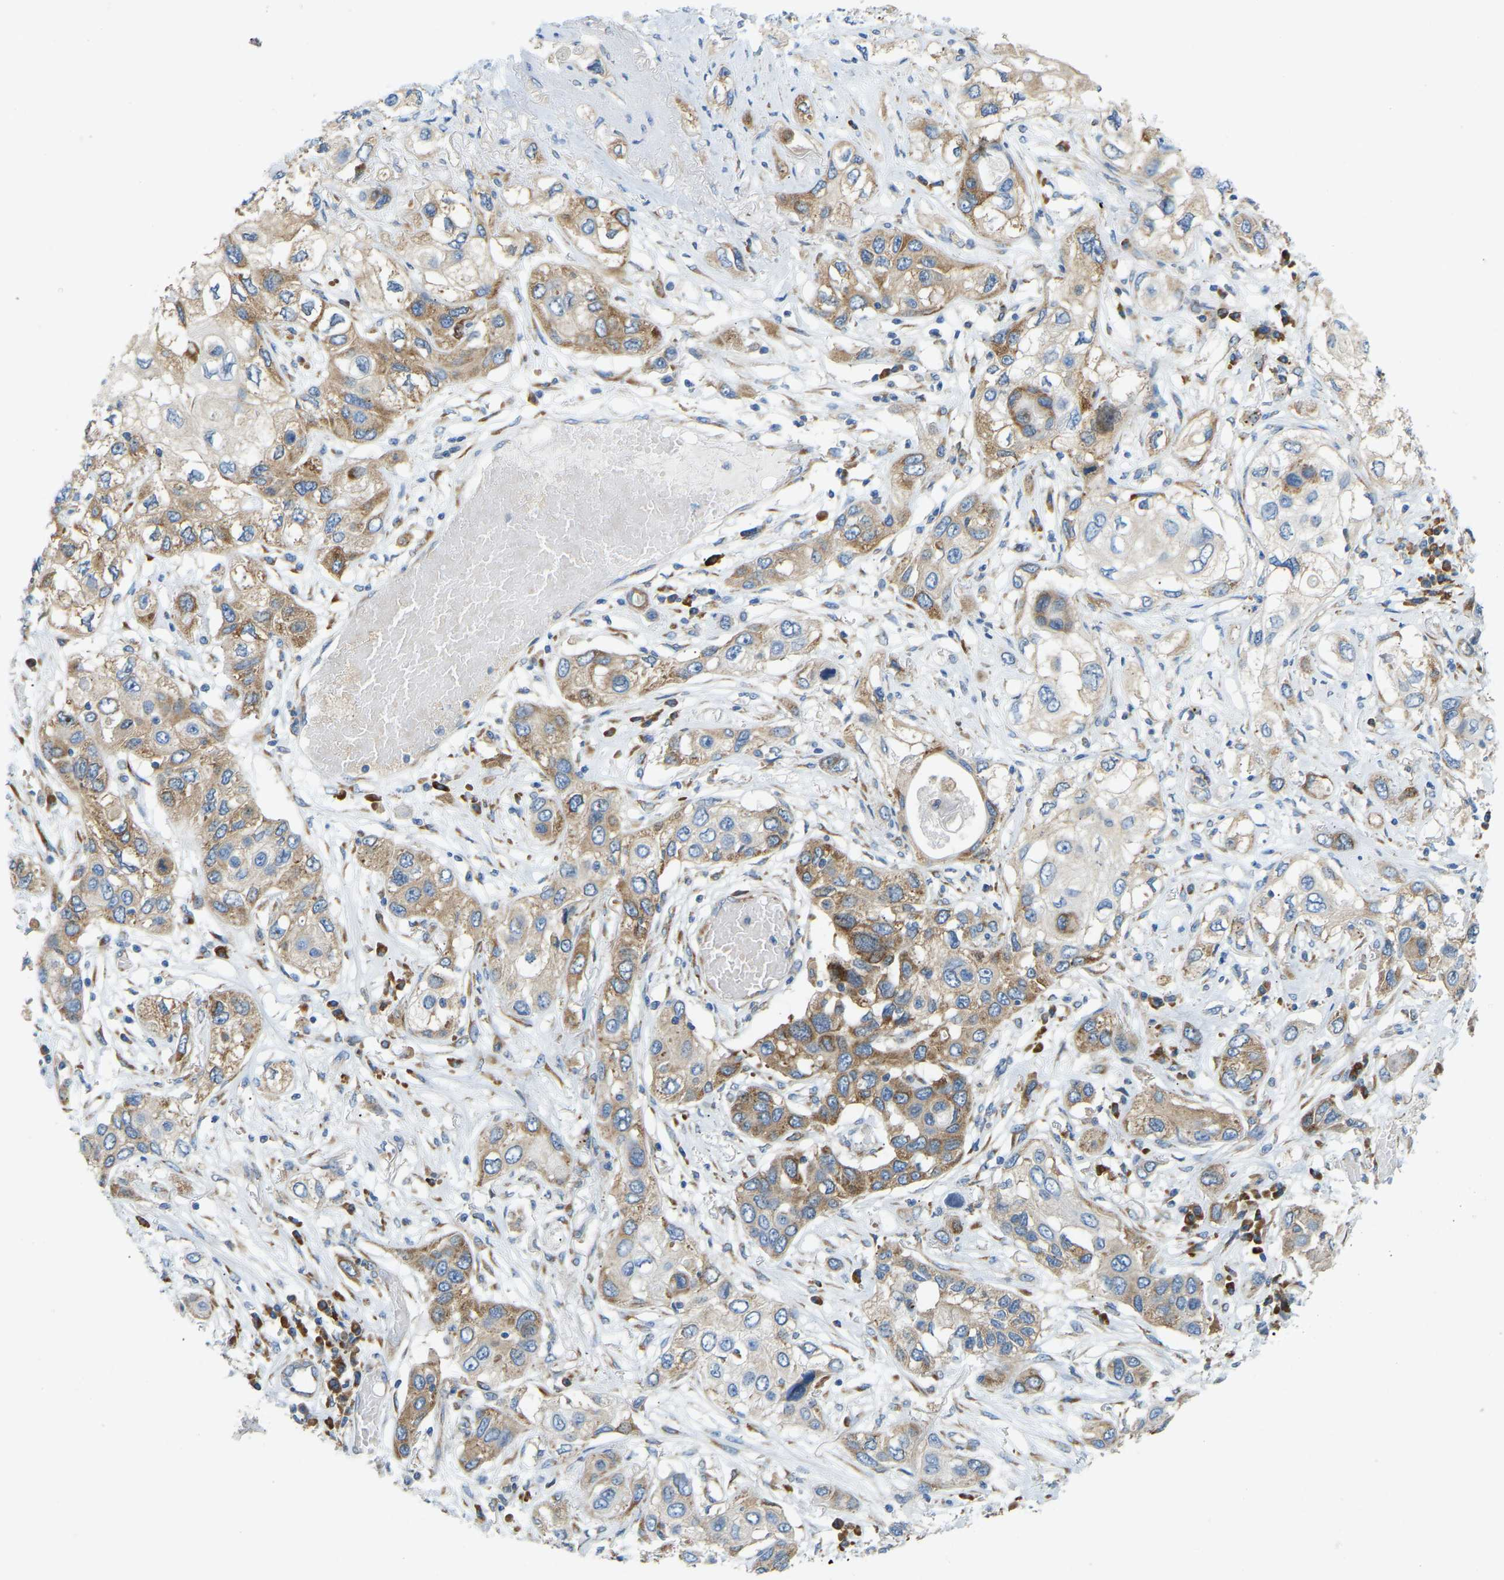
{"staining": {"intensity": "moderate", "quantity": ">75%", "location": "cytoplasmic/membranous"}, "tissue": "lung cancer", "cell_type": "Tumor cells", "image_type": "cancer", "snomed": [{"axis": "morphology", "description": "Squamous cell carcinoma, NOS"}, {"axis": "topography", "description": "Lung"}], "caption": "Immunohistochemistry photomicrograph of squamous cell carcinoma (lung) stained for a protein (brown), which displays medium levels of moderate cytoplasmic/membranous expression in about >75% of tumor cells.", "gene": "SND1", "patient": {"sex": "male", "age": 71}}